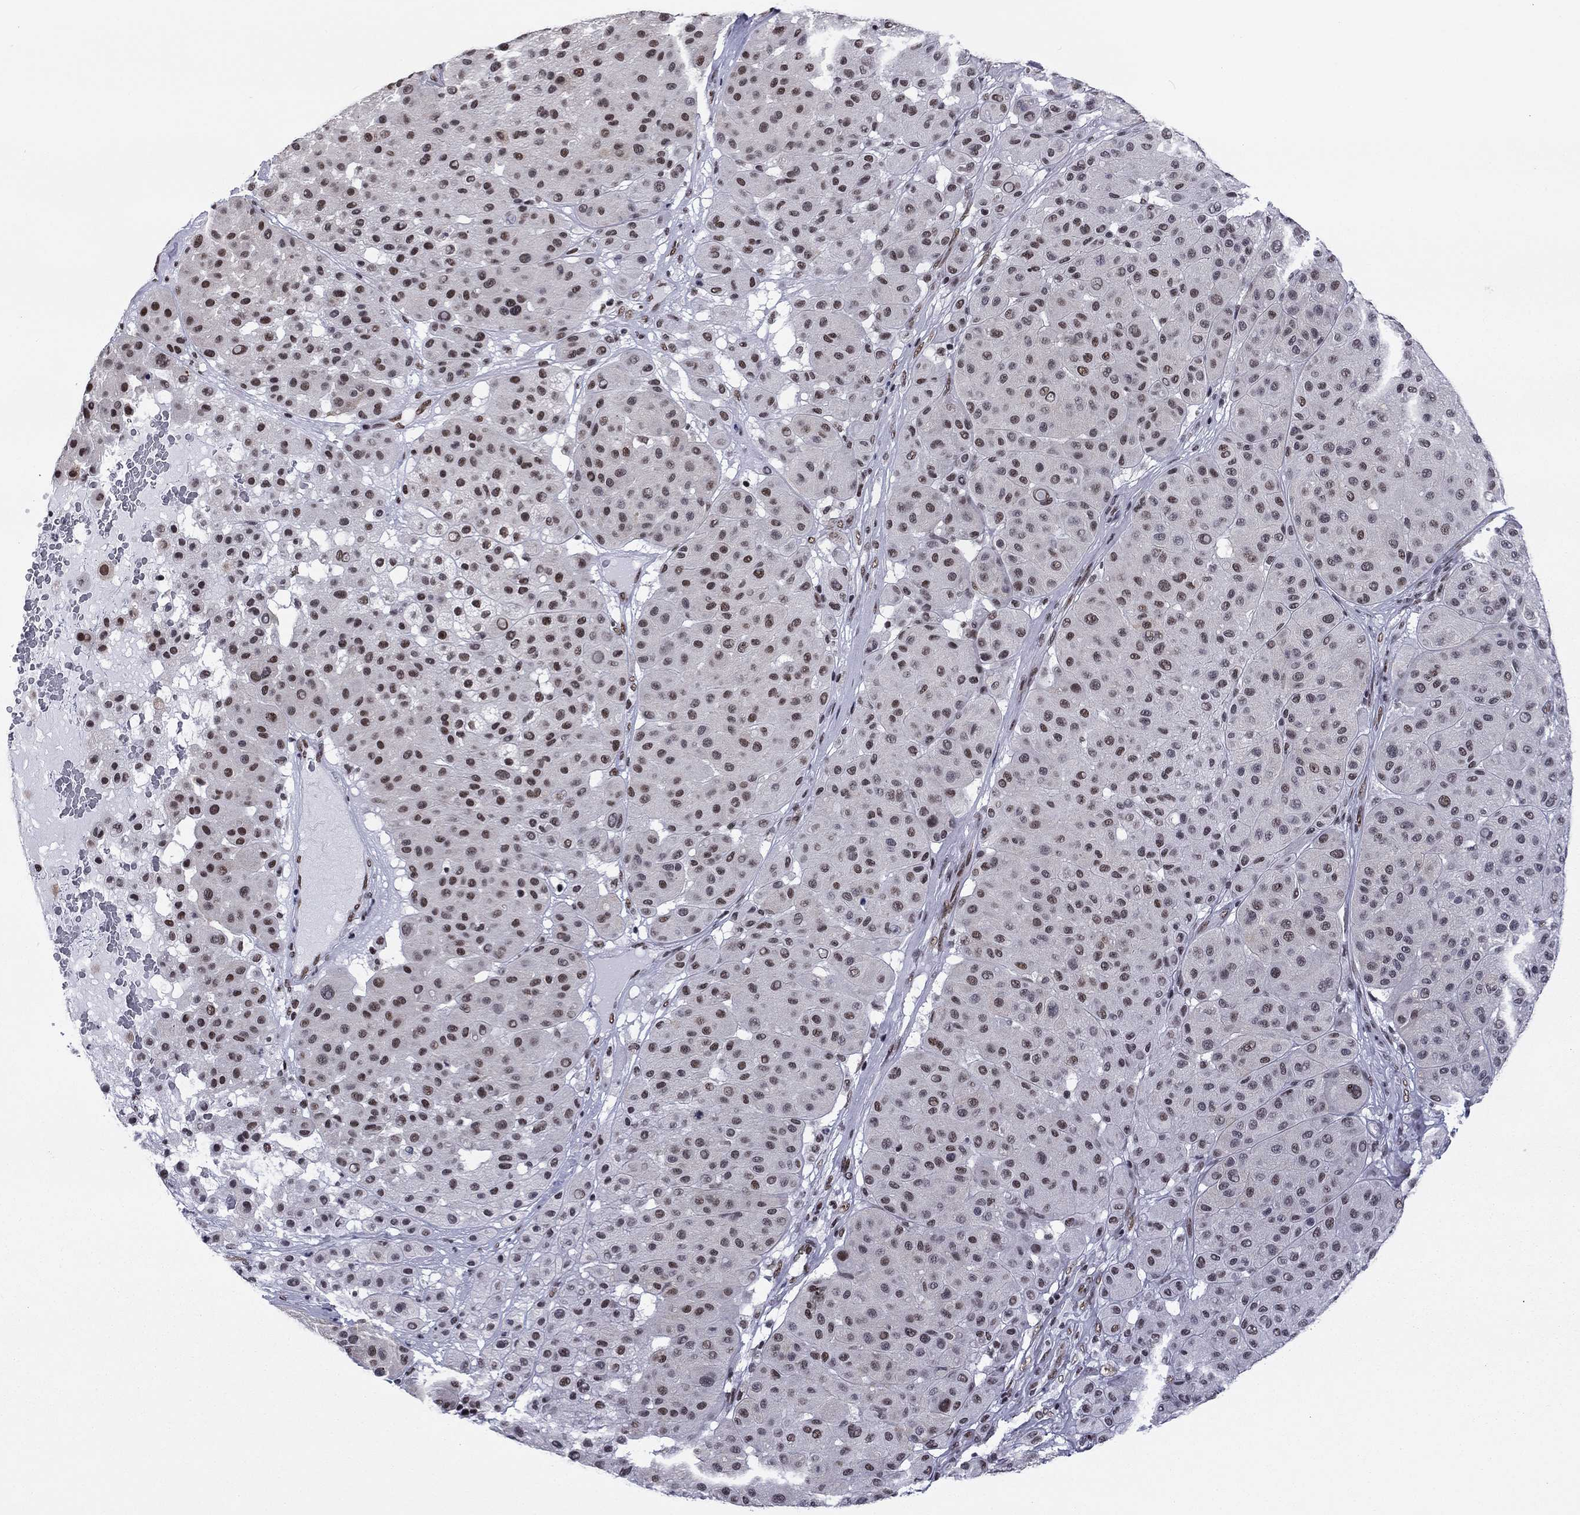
{"staining": {"intensity": "moderate", "quantity": "25%-75%", "location": "nuclear"}, "tissue": "melanoma", "cell_type": "Tumor cells", "image_type": "cancer", "snomed": [{"axis": "morphology", "description": "Malignant melanoma, Metastatic site"}, {"axis": "topography", "description": "Smooth muscle"}], "caption": "Immunohistochemical staining of human melanoma reveals medium levels of moderate nuclear expression in about 25%-75% of tumor cells.", "gene": "ETV5", "patient": {"sex": "male", "age": 41}}